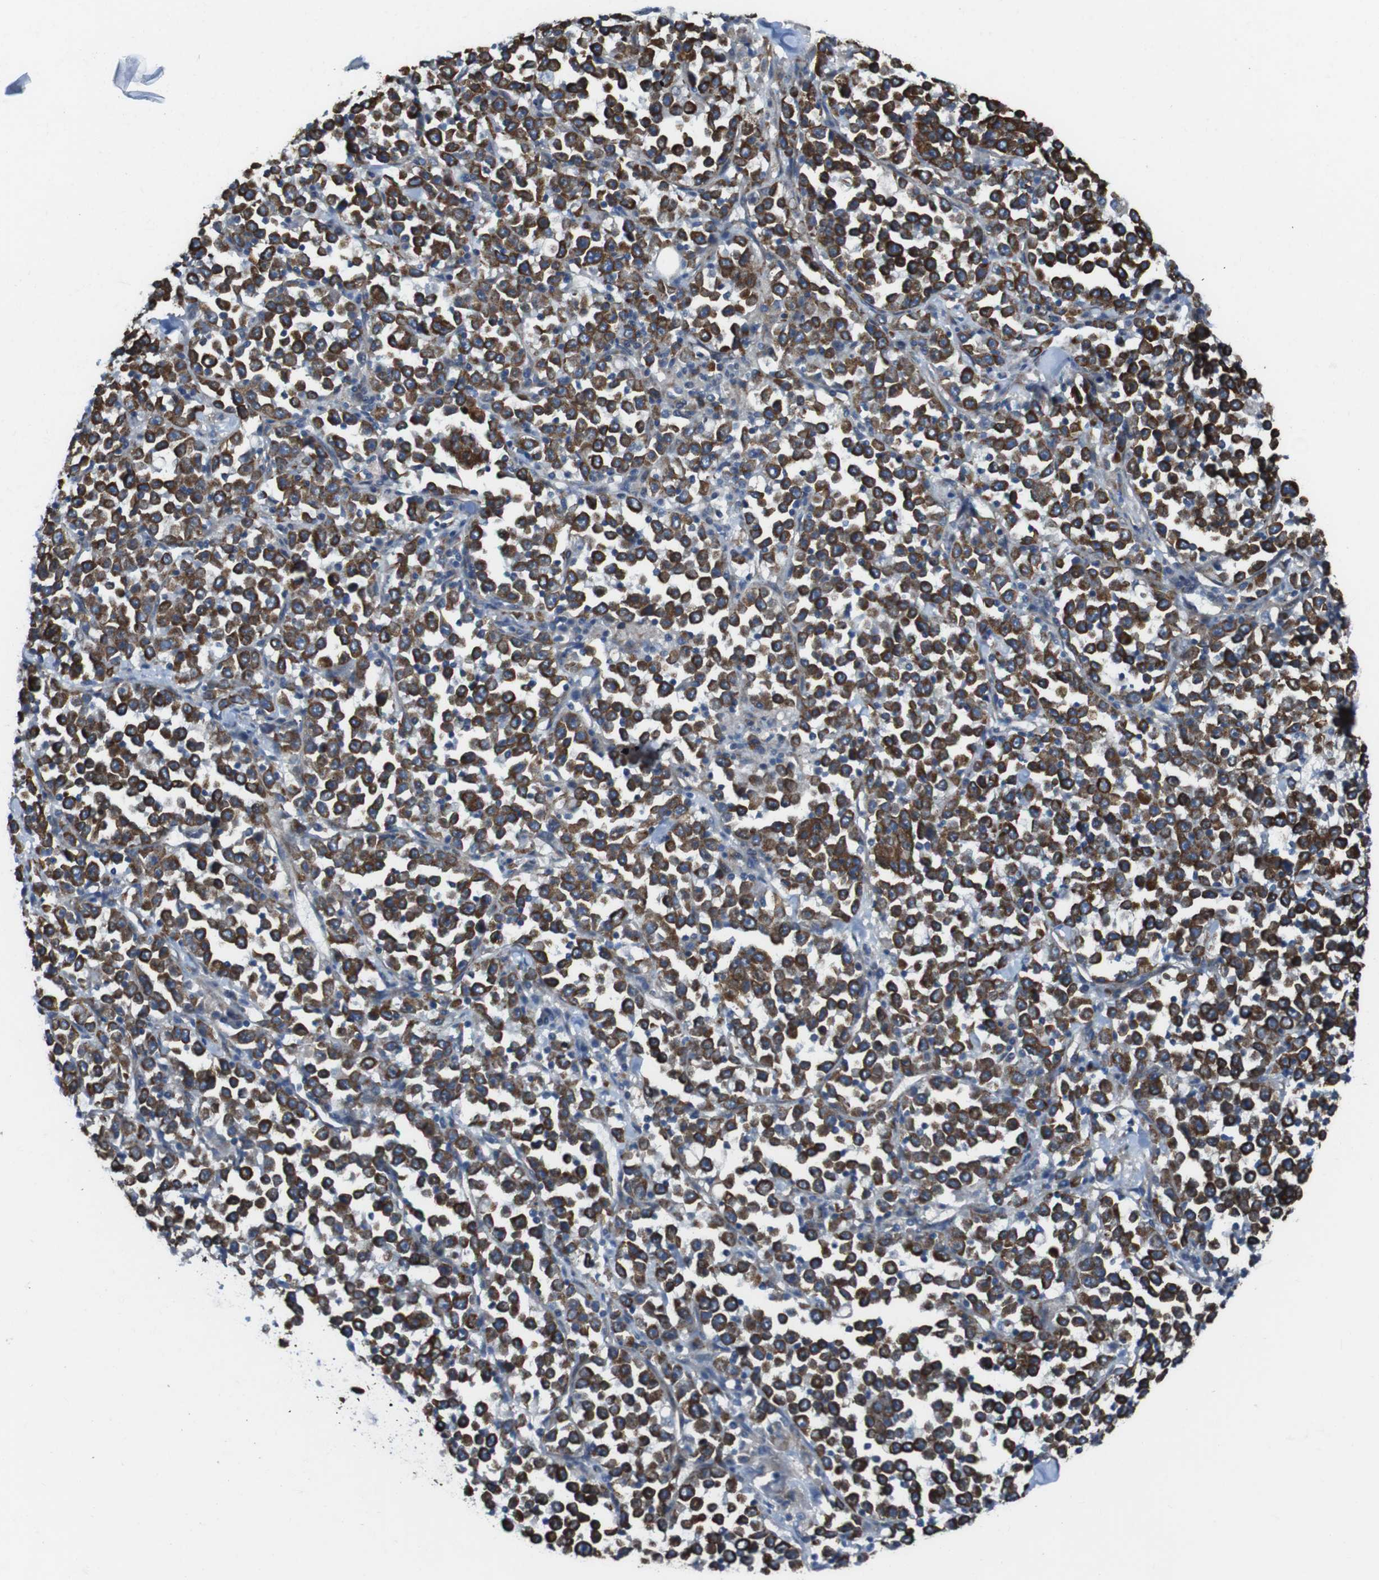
{"staining": {"intensity": "strong", "quantity": ">75%", "location": "cytoplasmic/membranous"}, "tissue": "stomach cancer", "cell_type": "Tumor cells", "image_type": "cancer", "snomed": [{"axis": "morphology", "description": "Normal tissue, NOS"}, {"axis": "morphology", "description": "Adenocarcinoma, NOS"}, {"axis": "topography", "description": "Stomach, upper"}, {"axis": "topography", "description": "Stomach"}], "caption": "A brown stain shows strong cytoplasmic/membranous expression of a protein in human stomach cancer (adenocarcinoma) tumor cells. (IHC, brightfield microscopy, high magnification).", "gene": "FAM174B", "patient": {"sex": "male", "age": 59}}